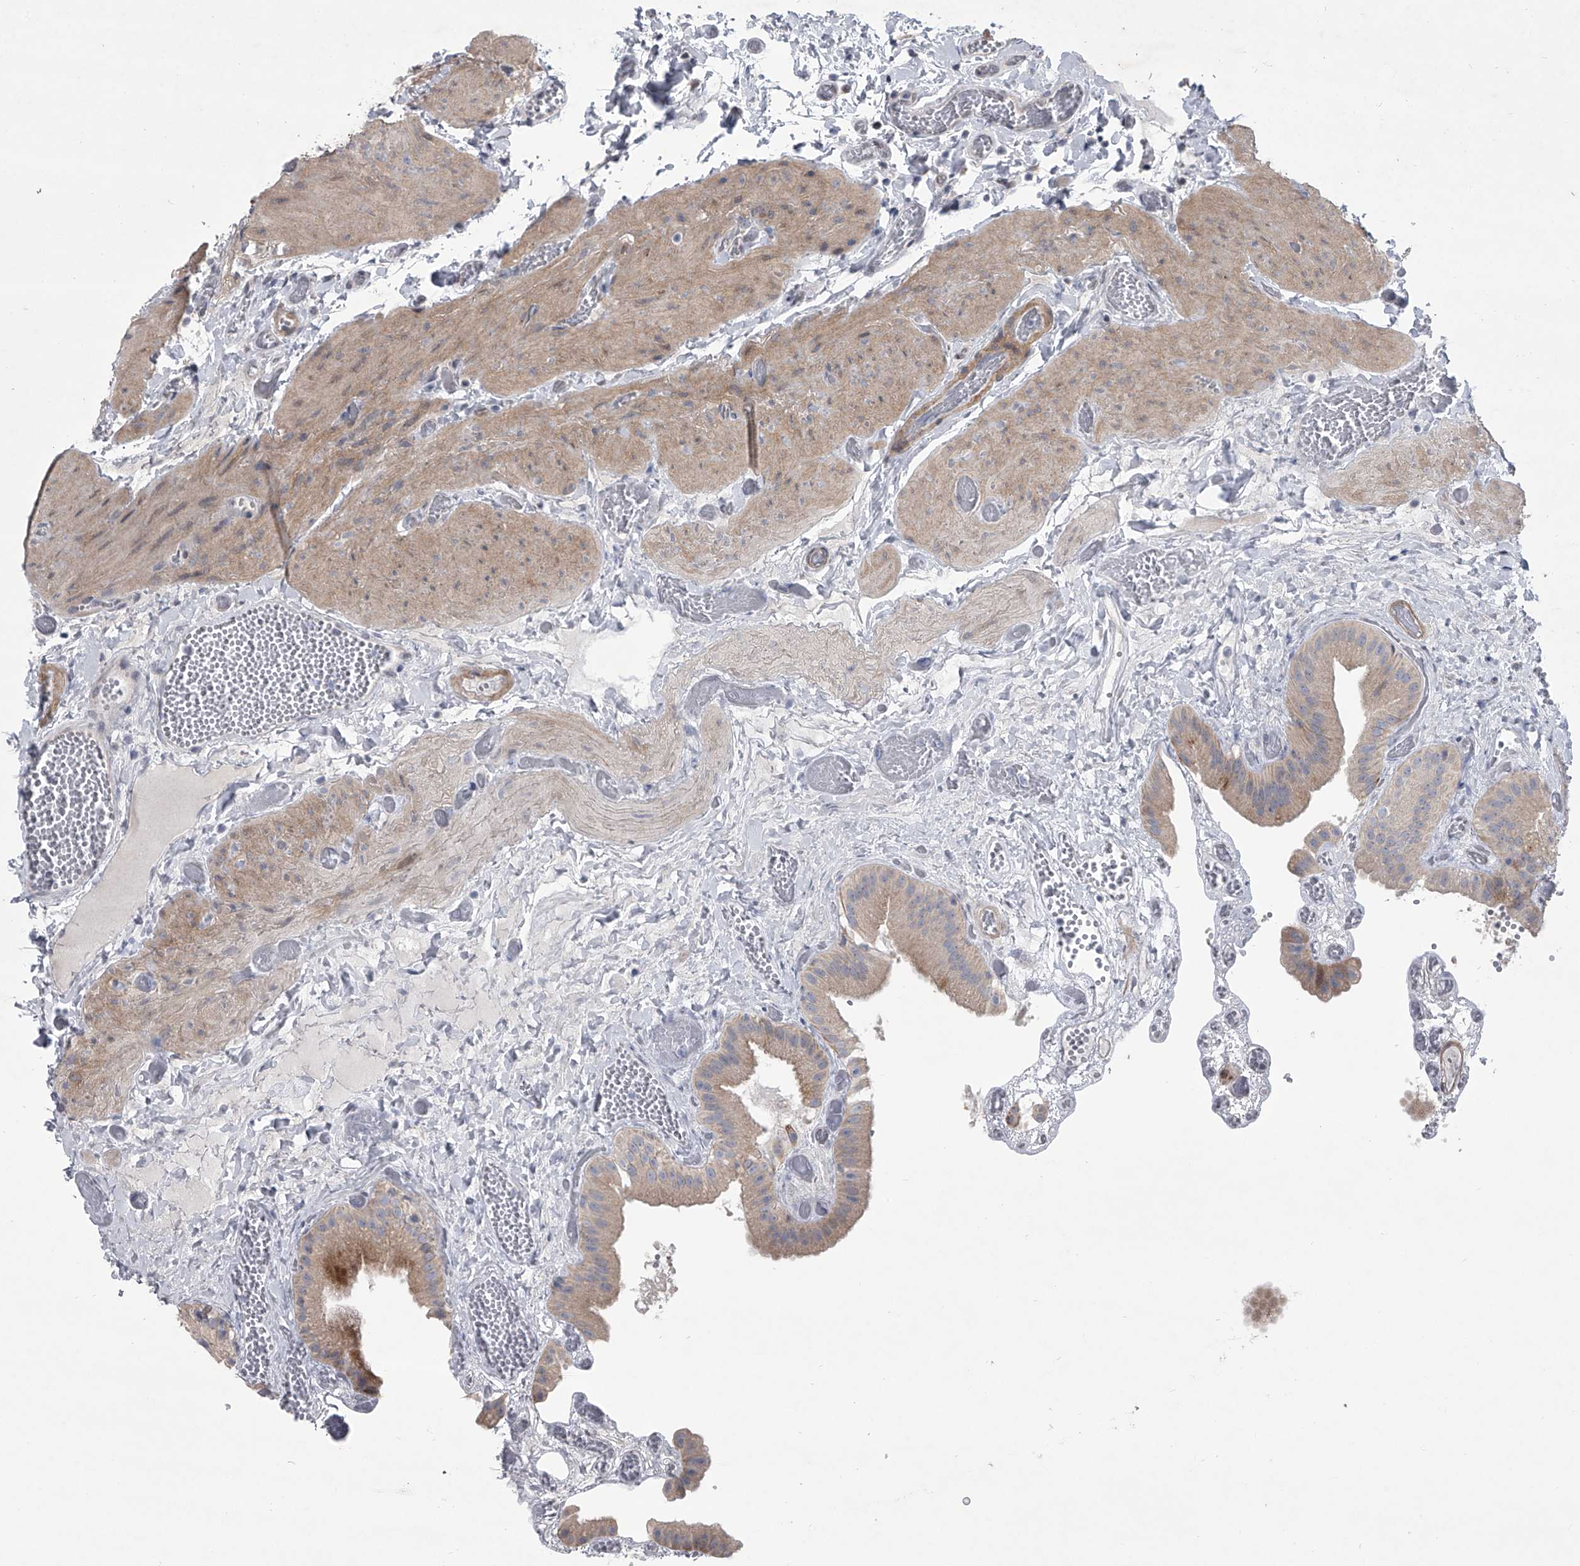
{"staining": {"intensity": "moderate", "quantity": ">75%", "location": "cytoplasmic/membranous"}, "tissue": "gallbladder", "cell_type": "Glandular cells", "image_type": "normal", "snomed": [{"axis": "morphology", "description": "Normal tissue, NOS"}, {"axis": "topography", "description": "Gallbladder"}], "caption": "Immunohistochemistry (DAB (3,3'-diaminobenzidine)) staining of benign gallbladder exhibits moderate cytoplasmic/membranous protein expression in about >75% of glandular cells.", "gene": "HEATR6", "patient": {"sex": "female", "age": 64}}